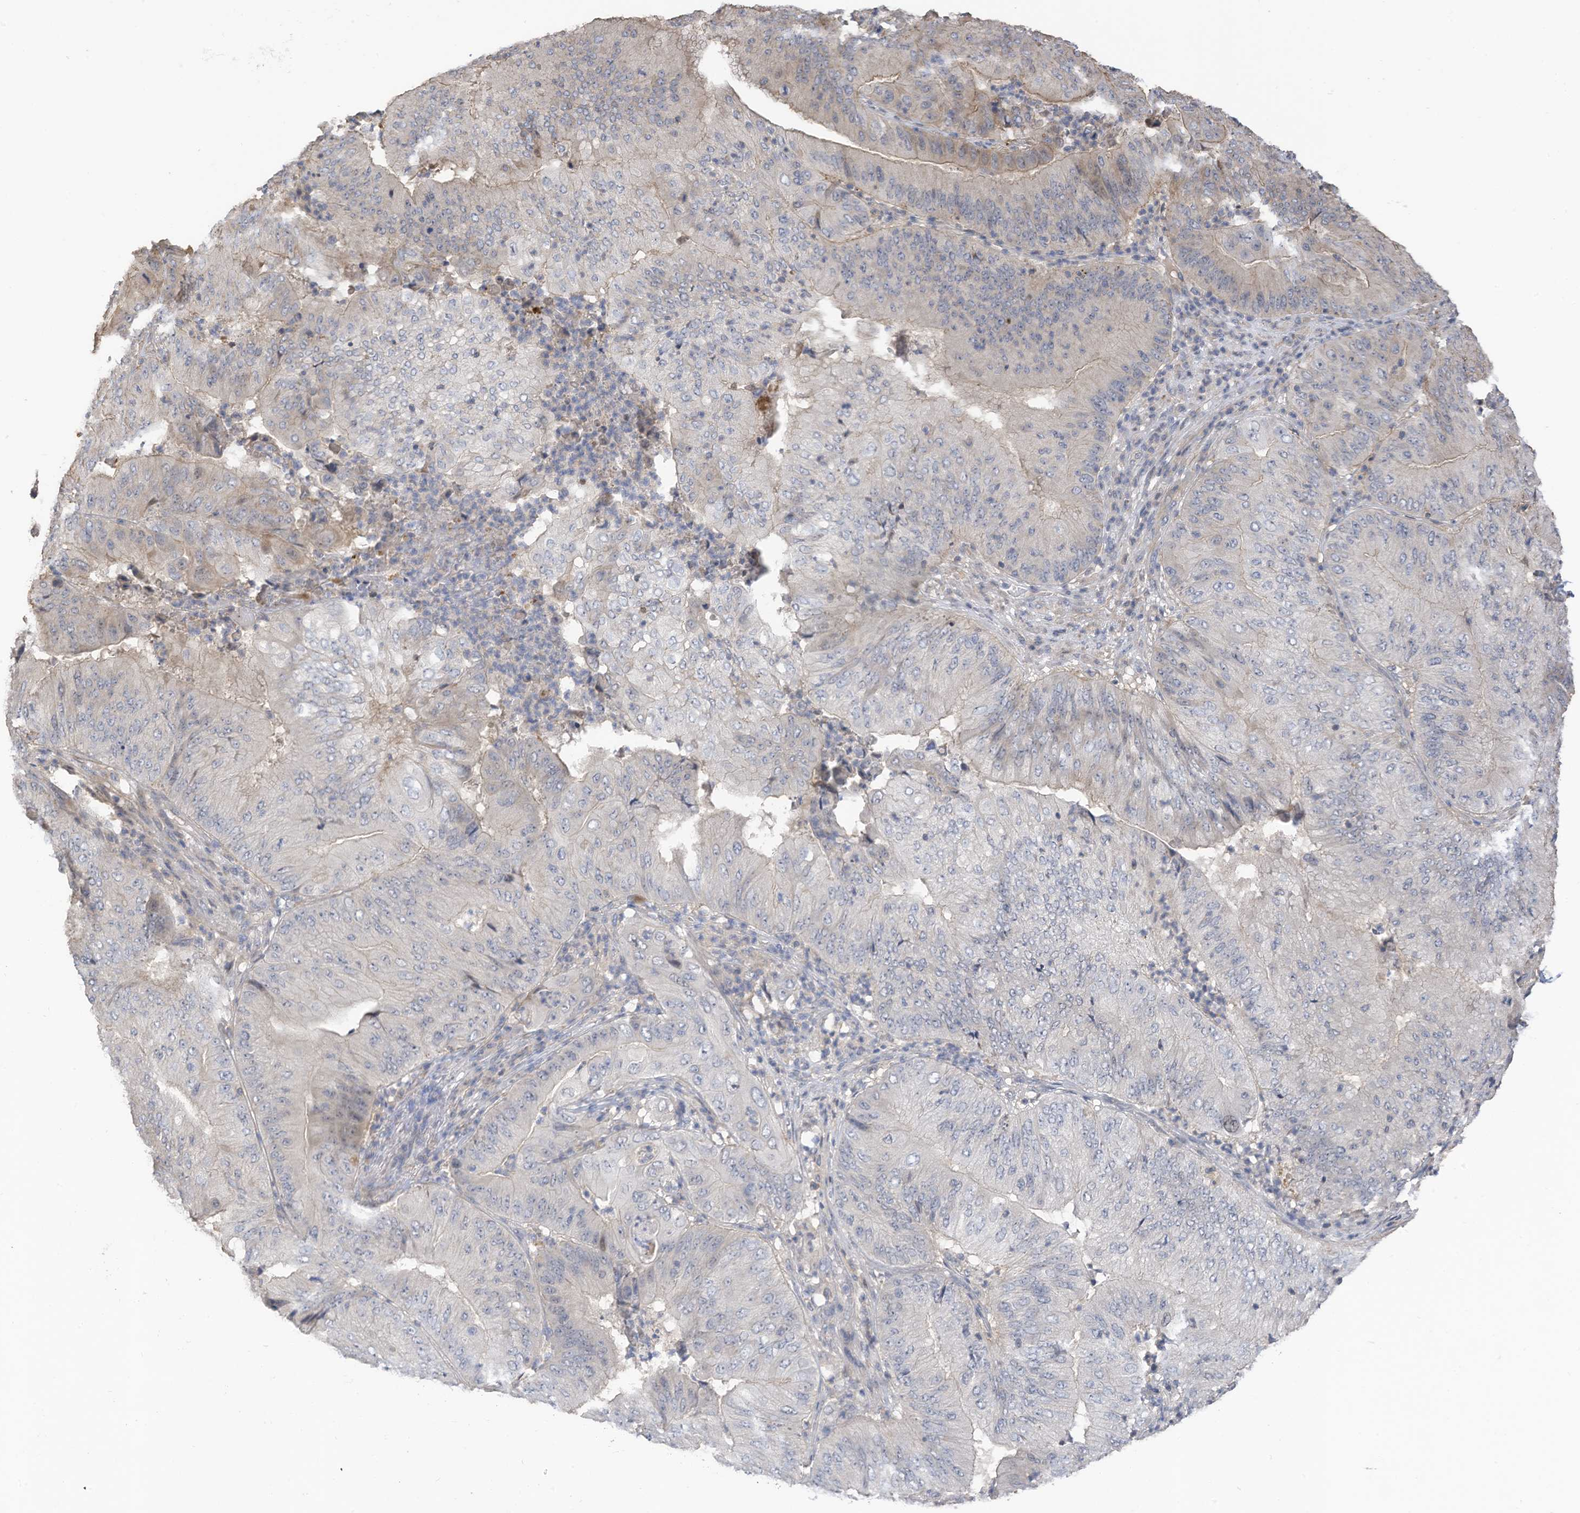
{"staining": {"intensity": "negative", "quantity": "none", "location": "none"}, "tissue": "pancreatic cancer", "cell_type": "Tumor cells", "image_type": "cancer", "snomed": [{"axis": "morphology", "description": "Adenocarcinoma, NOS"}, {"axis": "topography", "description": "Pancreas"}], "caption": "Immunohistochemistry of pancreatic cancer shows no positivity in tumor cells. (Stains: DAB (3,3'-diaminobenzidine) immunohistochemistry with hematoxylin counter stain, Microscopy: brightfield microscopy at high magnification).", "gene": "SLFN14", "patient": {"sex": "female", "age": 77}}